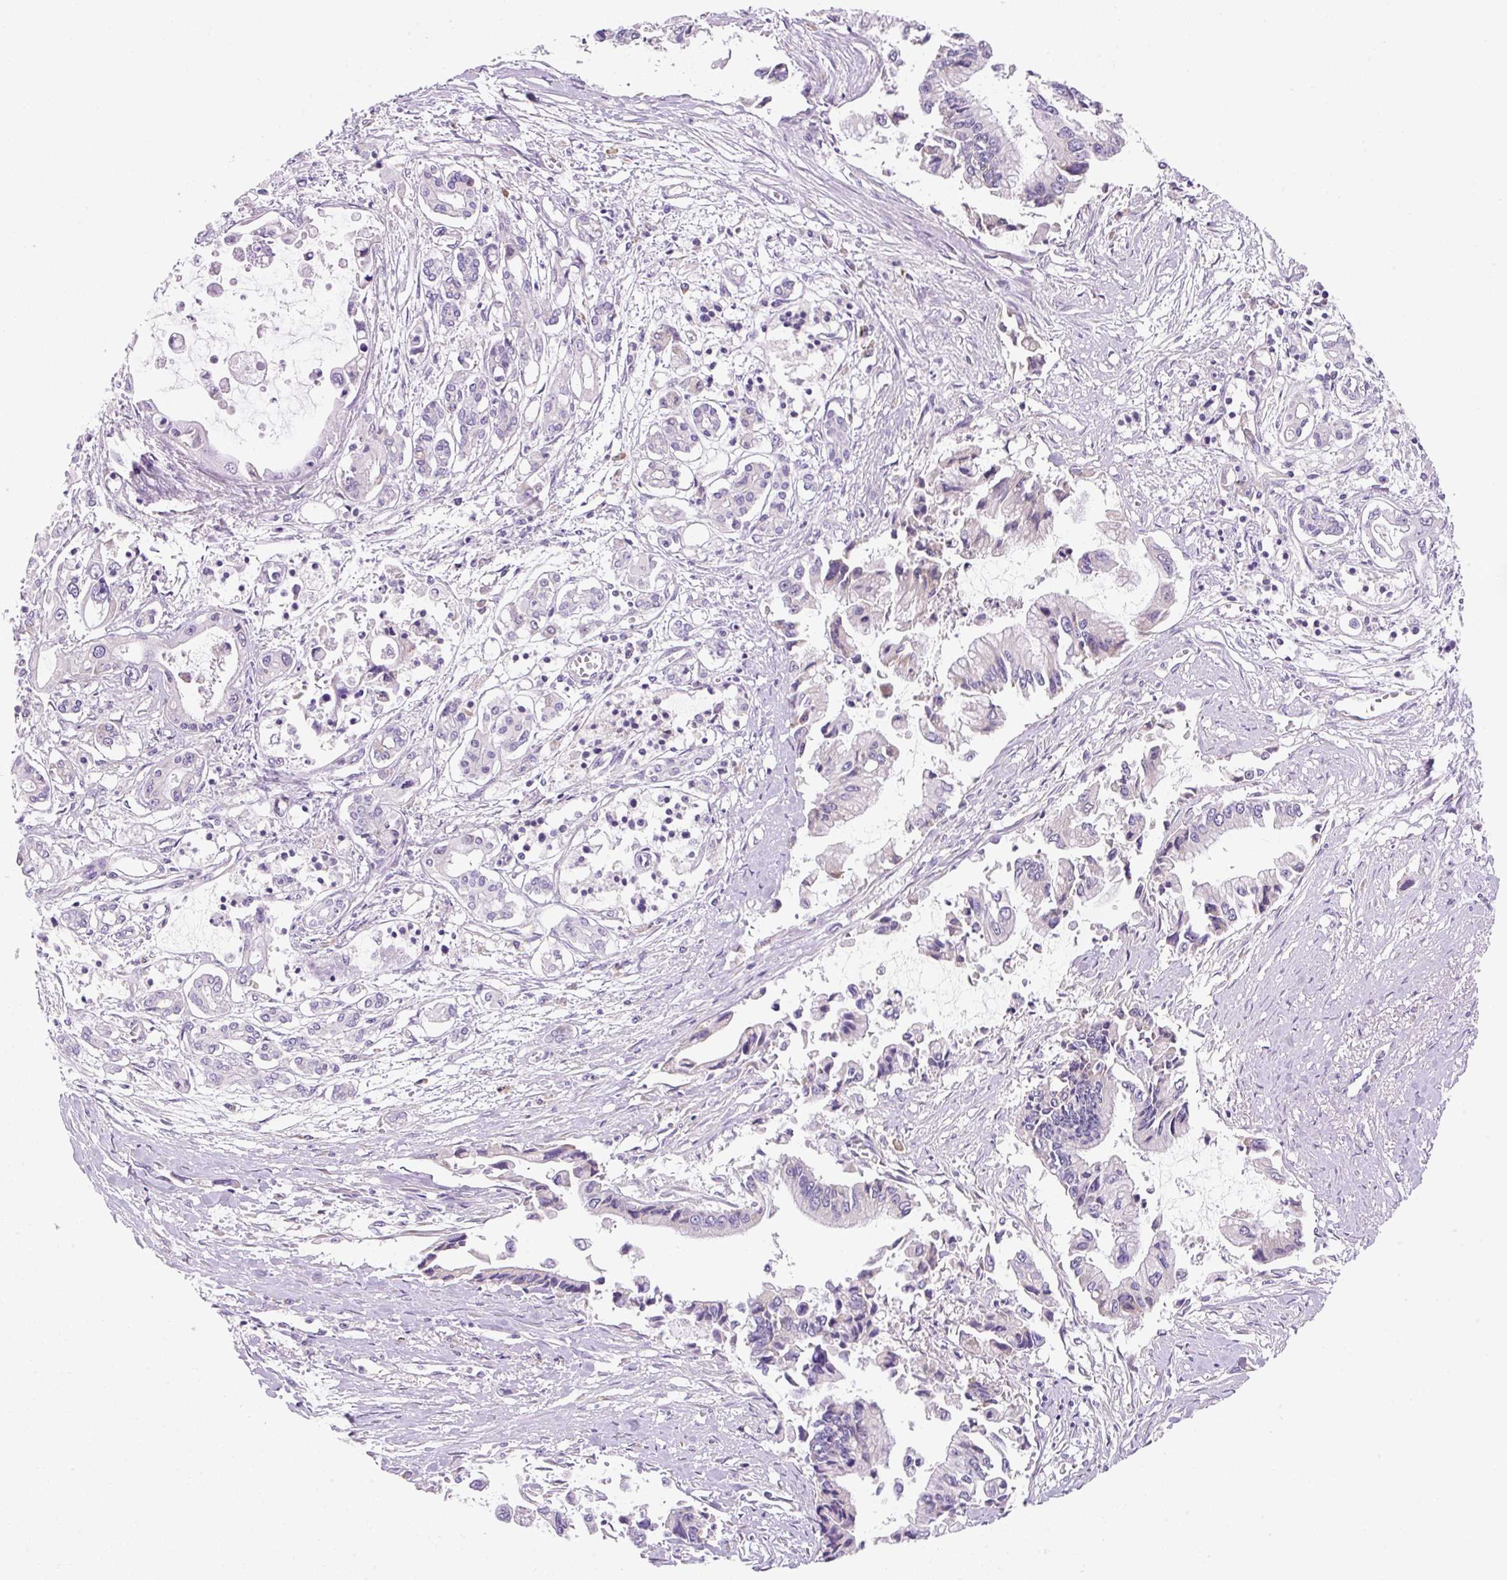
{"staining": {"intensity": "negative", "quantity": "none", "location": "none"}, "tissue": "pancreatic cancer", "cell_type": "Tumor cells", "image_type": "cancer", "snomed": [{"axis": "morphology", "description": "Adenocarcinoma, NOS"}, {"axis": "topography", "description": "Pancreas"}], "caption": "DAB immunohistochemical staining of pancreatic cancer shows no significant positivity in tumor cells. (DAB IHC with hematoxylin counter stain).", "gene": "RPL18A", "patient": {"sex": "male", "age": 84}}